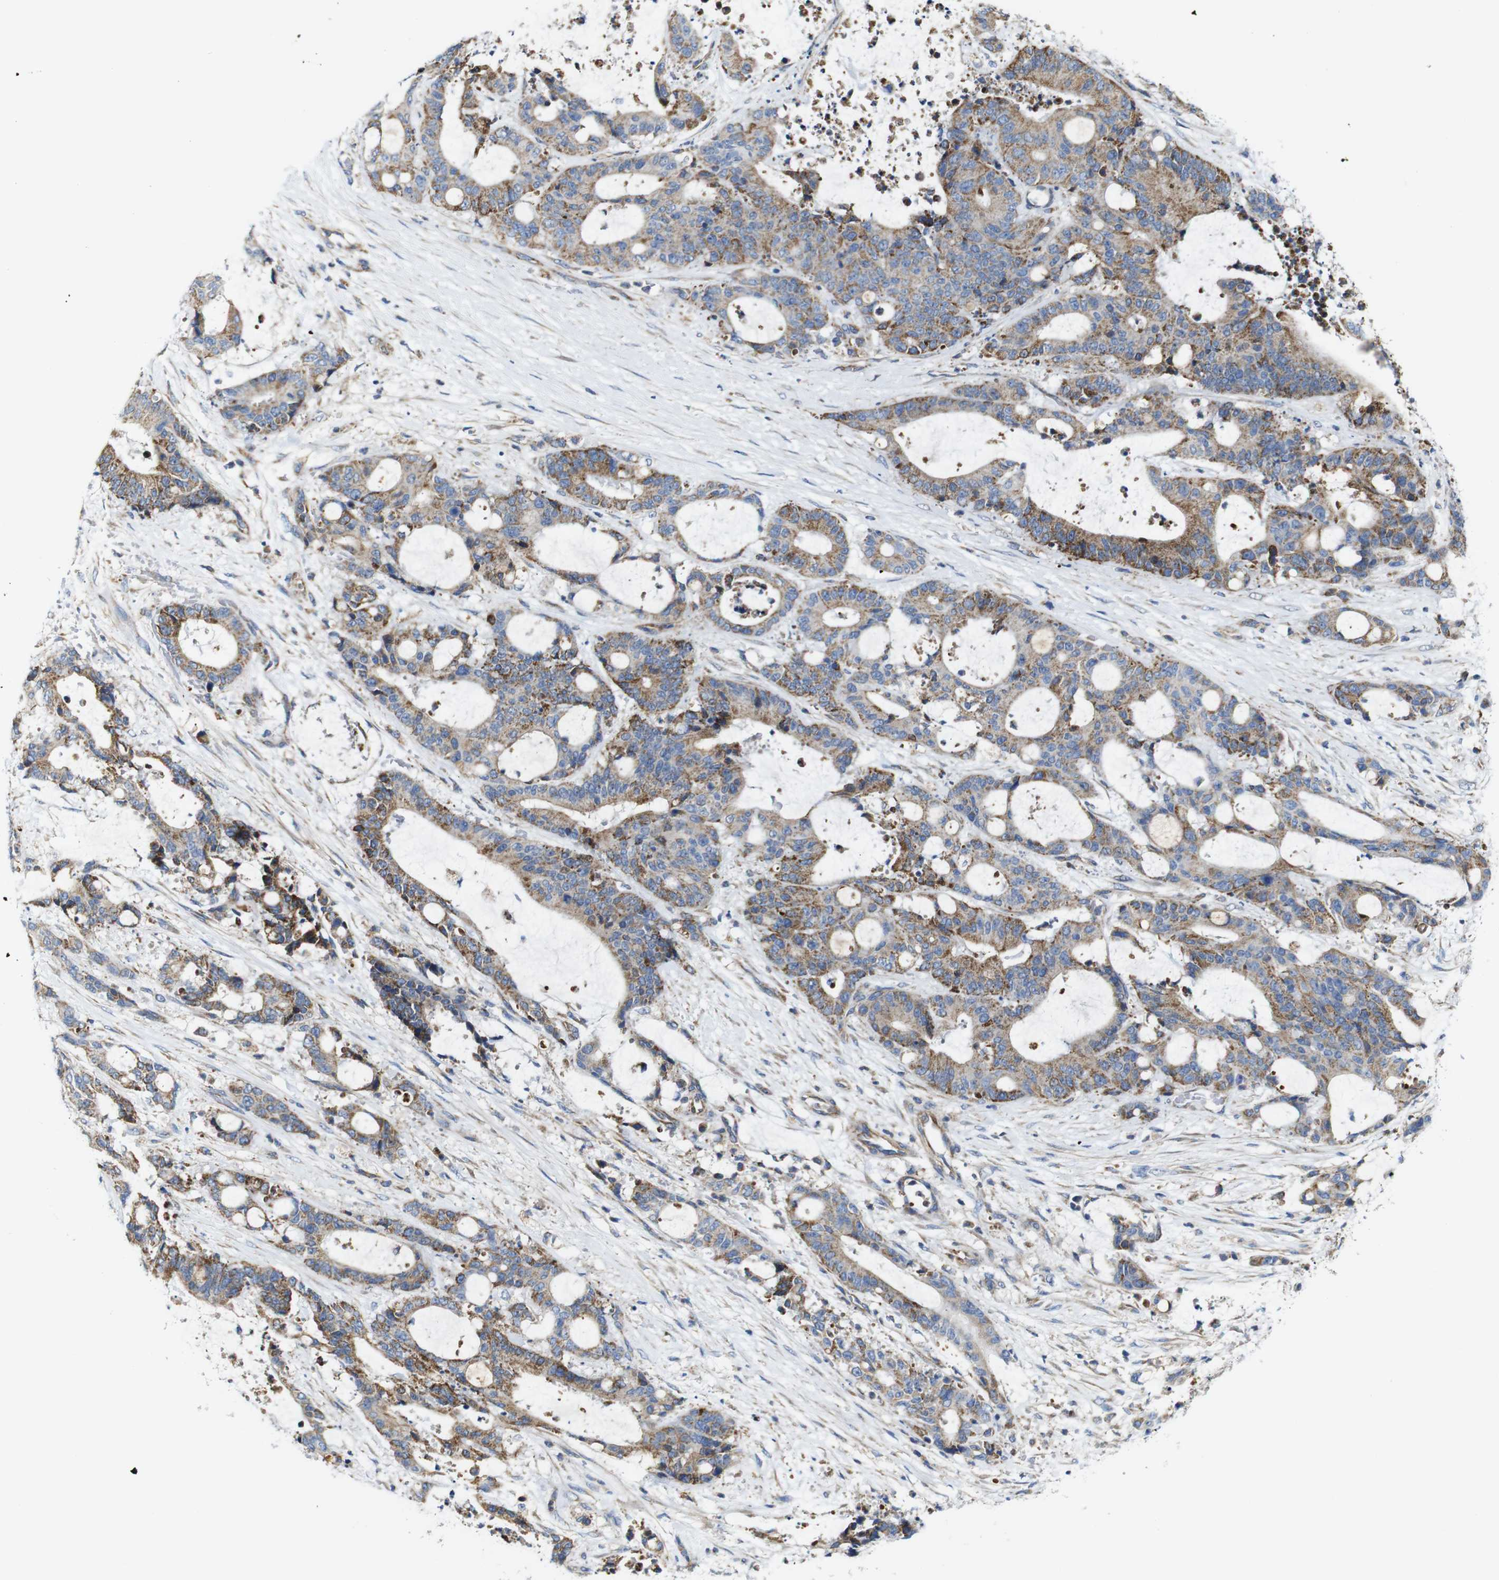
{"staining": {"intensity": "moderate", "quantity": ">75%", "location": "cytoplasmic/membranous"}, "tissue": "liver cancer", "cell_type": "Tumor cells", "image_type": "cancer", "snomed": [{"axis": "morphology", "description": "Normal tissue, NOS"}, {"axis": "morphology", "description": "Cholangiocarcinoma"}, {"axis": "topography", "description": "Liver"}, {"axis": "topography", "description": "Peripheral nerve tissue"}], "caption": "Immunohistochemistry (IHC) histopathology image of neoplastic tissue: liver cancer stained using immunohistochemistry (IHC) shows medium levels of moderate protein expression localized specifically in the cytoplasmic/membranous of tumor cells, appearing as a cytoplasmic/membranous brown color.", "gene": "PDCD1LG2", "patient": {"sex": "female", "age": 73}}